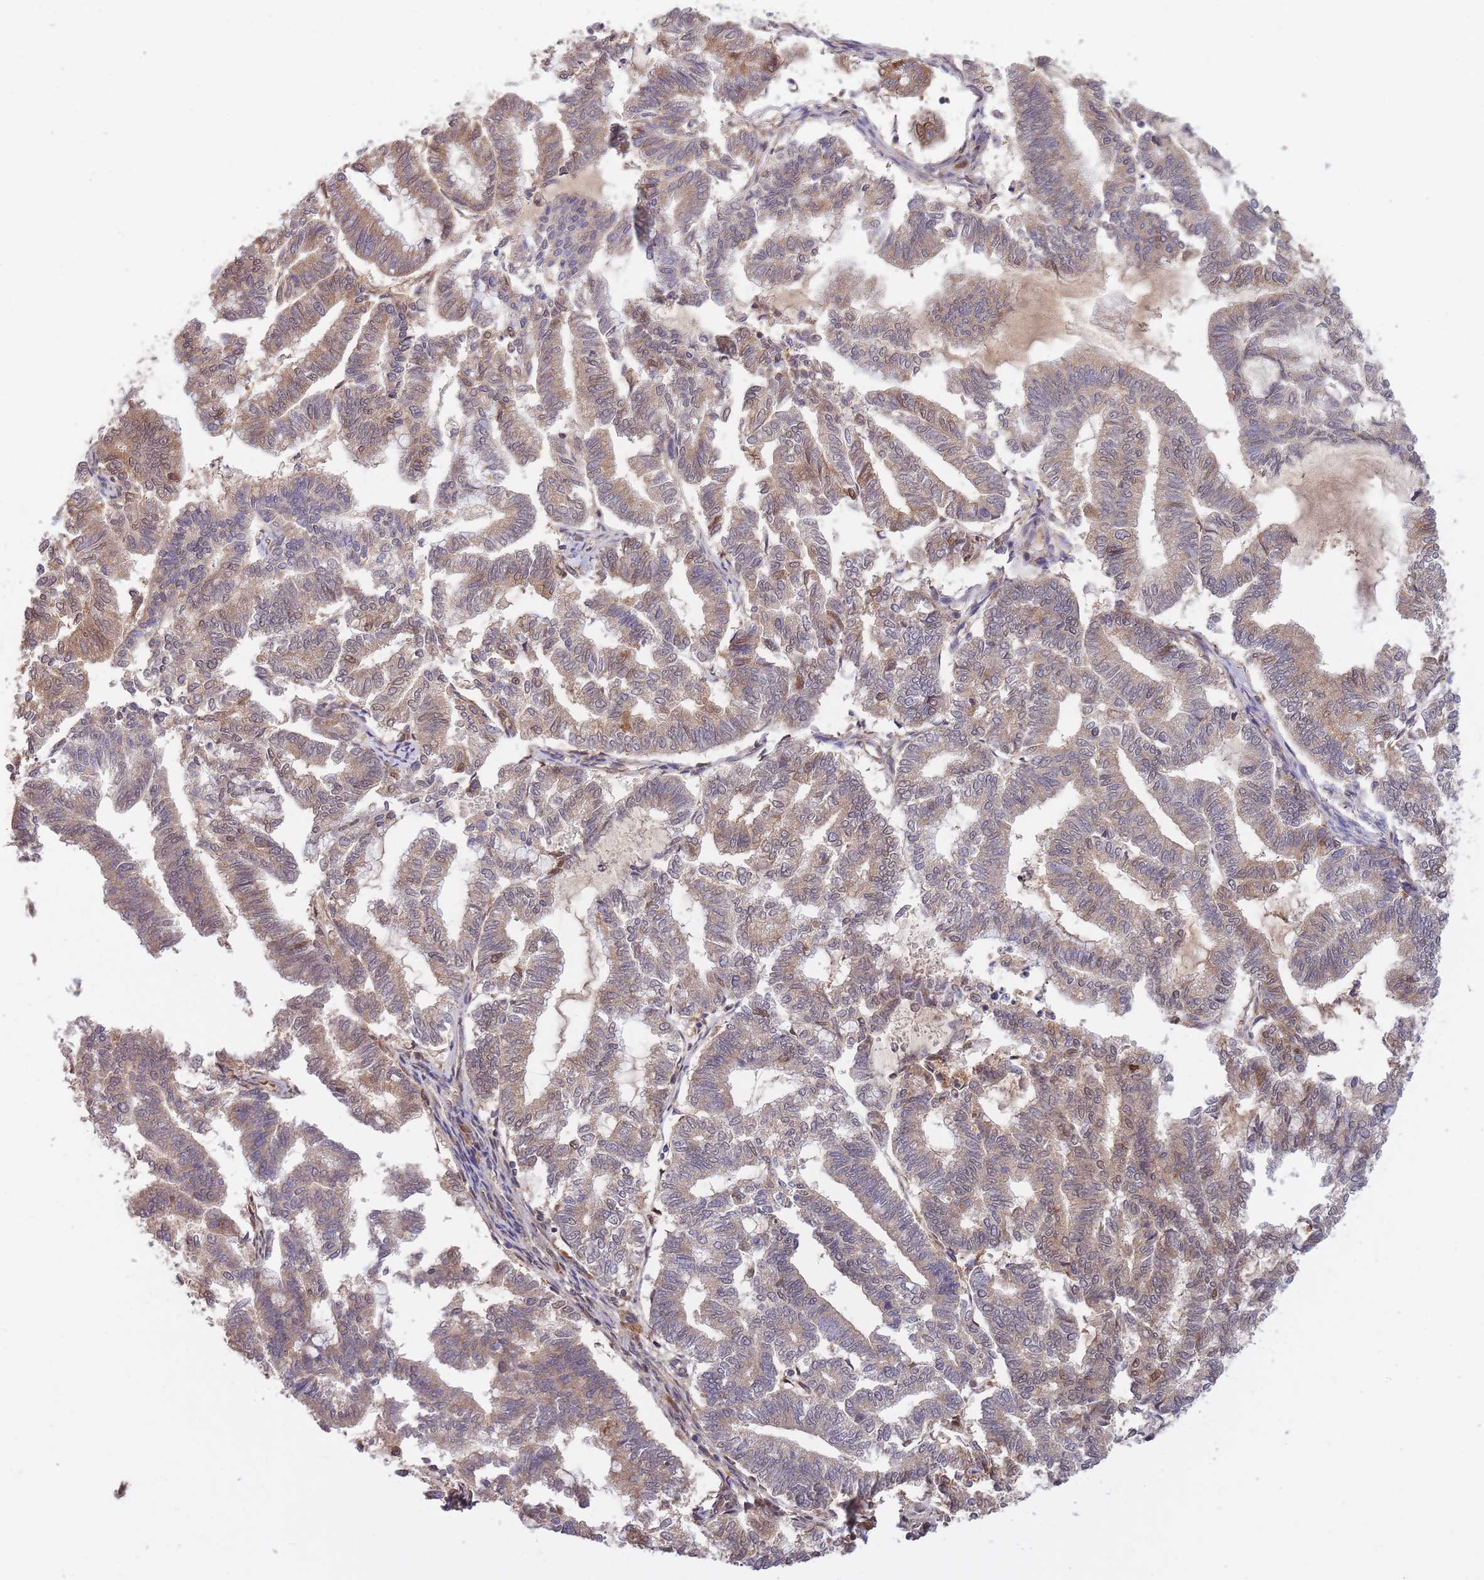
{"staining": {"intensity": "moderate", "quantity": "25%-75%", "location": "cytoplasmic/membranous,nuclear"}, "tissue": "endometrial cancer", "cell_type": "Tumor cells", "image_type": "cancer", "snomed": [{"axis": "morphology", "description": "Adenocarcinoma, NOS"}, {"axis": "topography", "description": "Endometrium"}], "caption": "Endometrial cancer stained for a protein demonstrates moderate cytoplasmic/membranous and nuclear positivity in tumor cells.", "gene": "GMIP", "patient": {"sex": "female", "age": 79}}